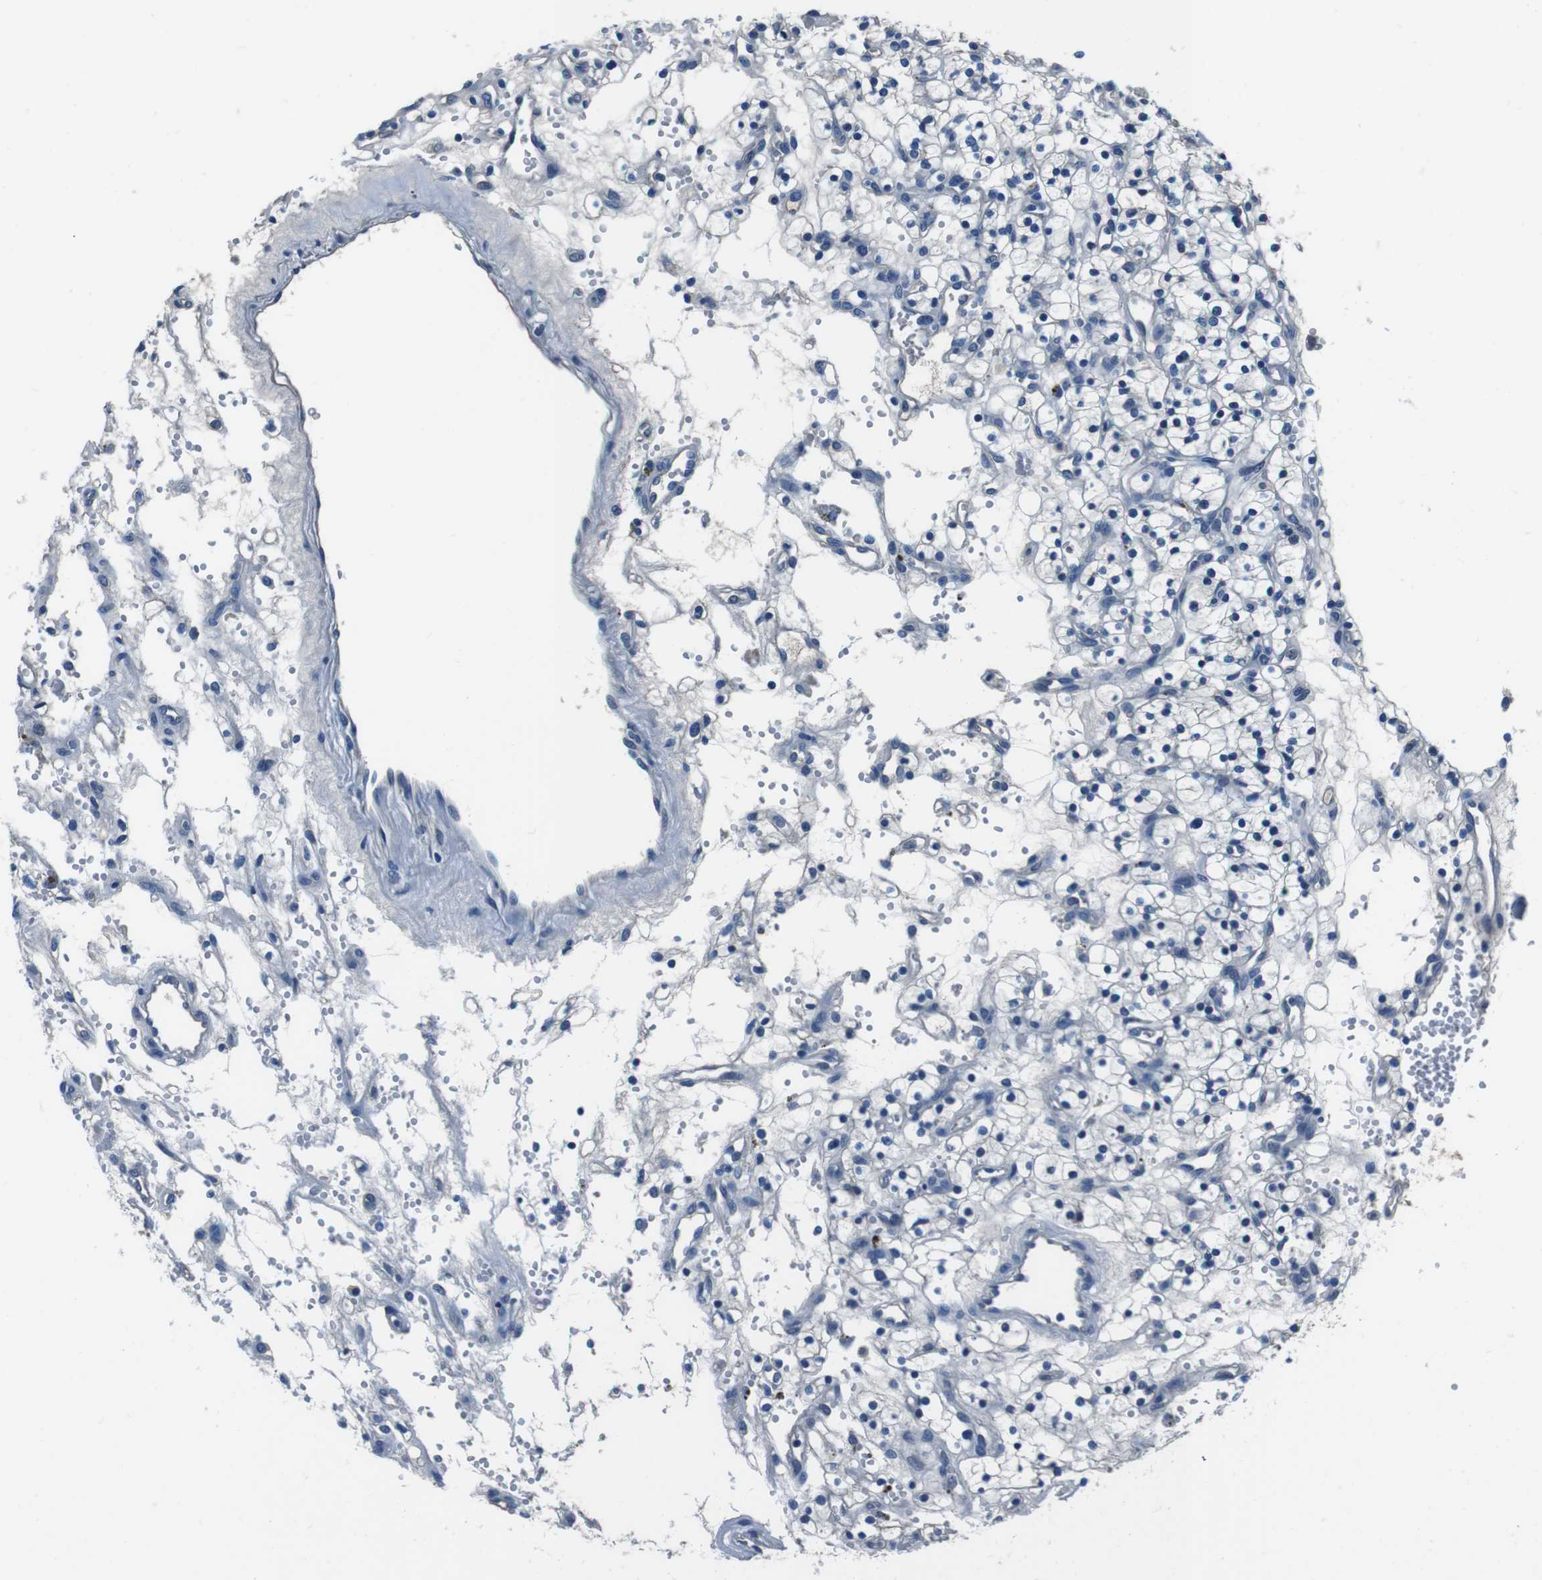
{"staining": {"intensity": "negative", "quantity": "none", "location": "none"}, "tissue": "renal cancer", "cell_type": "Tumor cells", "image_type": "cancer", "snomed": [{"axis": "morphology", "description": "Adenocarcinoma, NOS"}, {"axis": "topography", "description": "Kidney"}], "caption": "DAB immunohistochemical staining of human adenocarcinoma (renal) shows no significant expression in tumor cells. (DAB IHC visualized using brightfield microscopy, high magnification).", "gene": "CASQ1", "patient": {"sex": "female", "age": 57}}